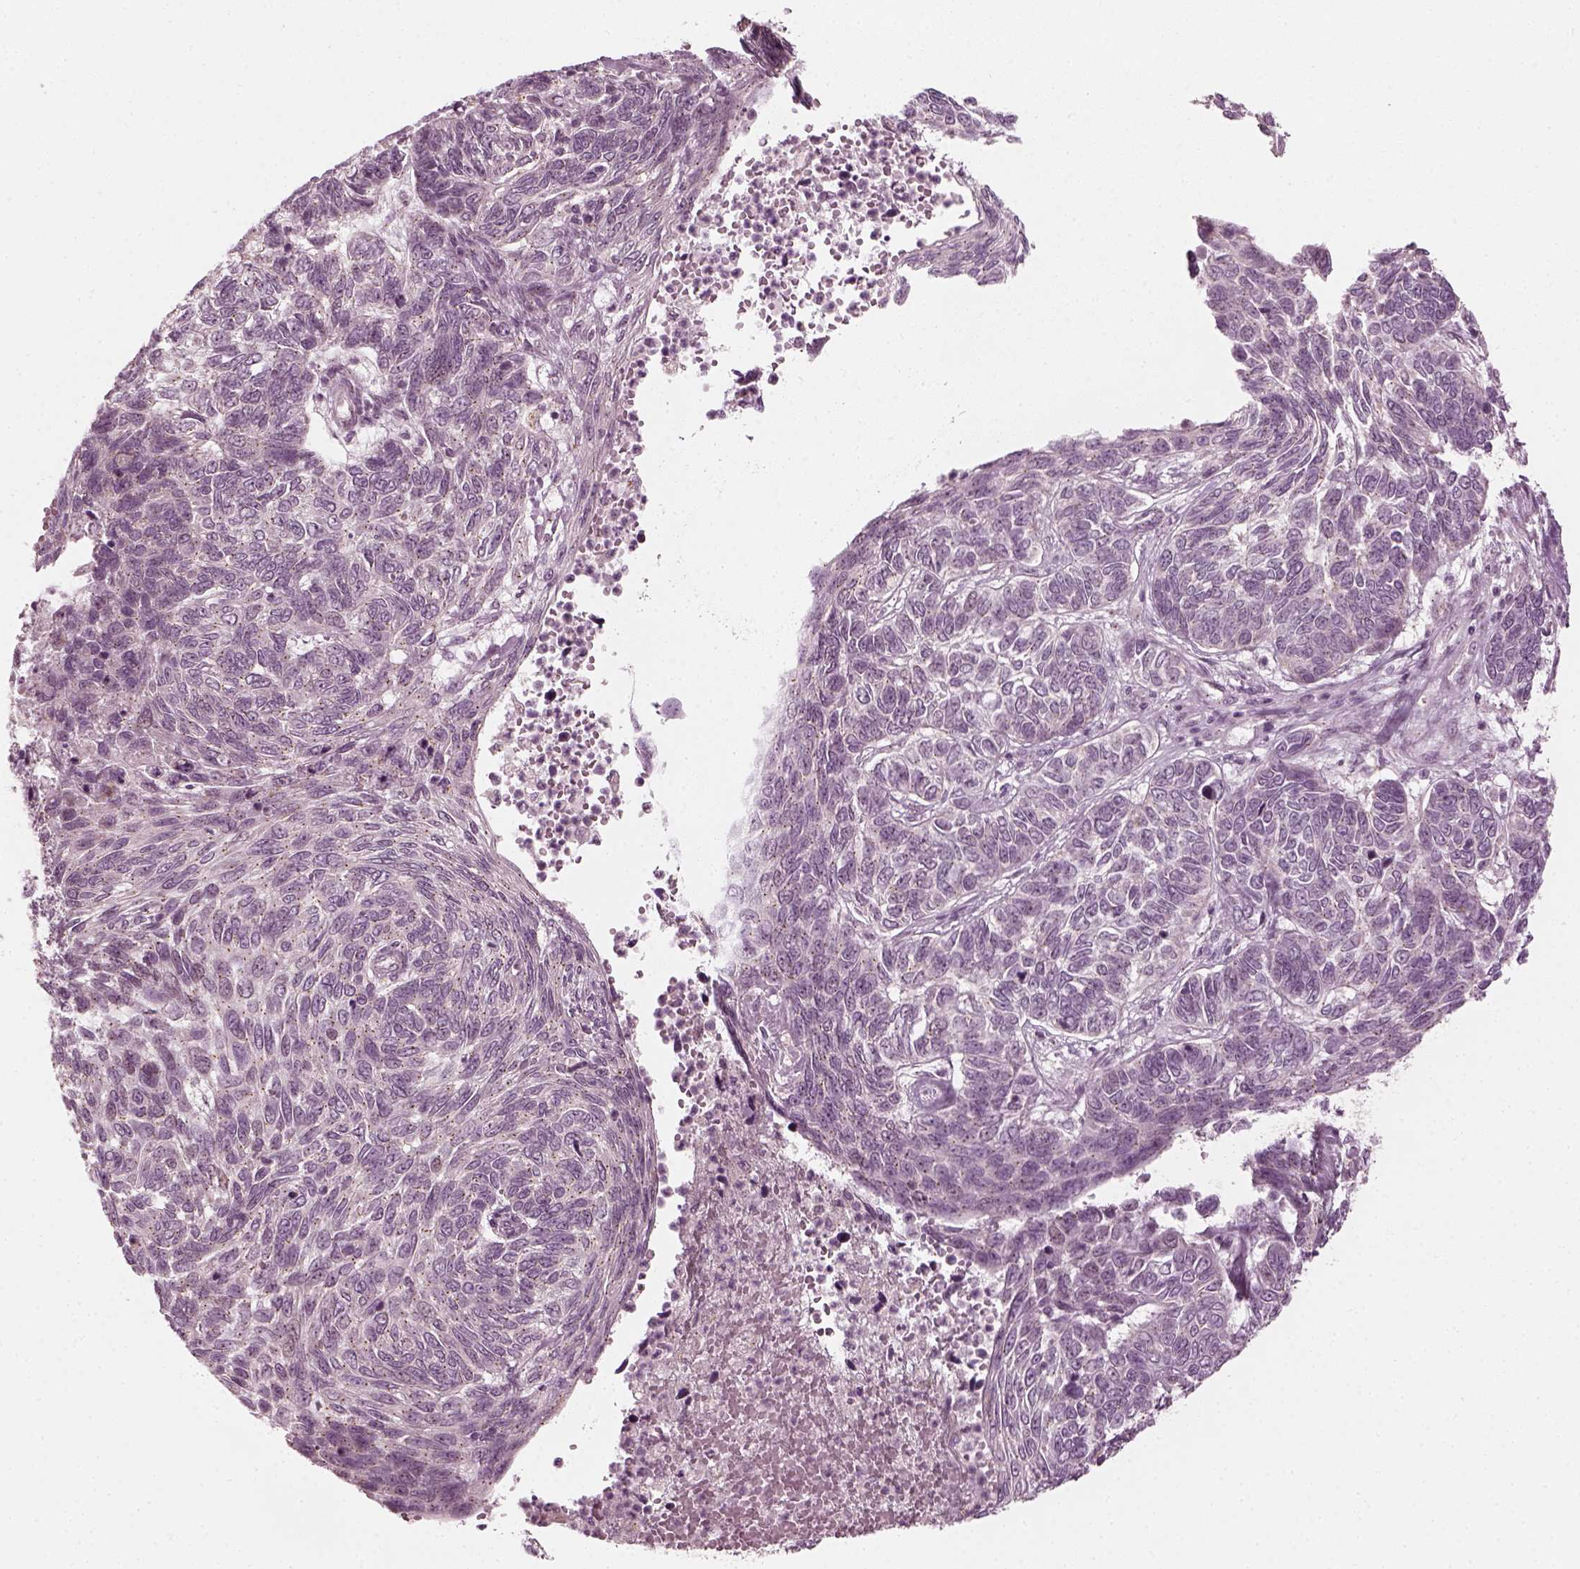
{"staining": {"intensity": "negative", "quantity": "none", "location": "none"}, "tissue": "skin cancer", "cell_type": "Tumor cells", "image_type": "cancer", "snomed": [{"axis": "morphology", "description": "Basal cell carcinoma"}, {"axis": "topography", "description": "Skin"}], "caption": "This is an immunohistochemistry (IHC) micrograph of skin basal cell carcinoma. There is no positivity in tumor cells.", "gene": "MLIP", "patient": {"sex": "female", "age": 65}}